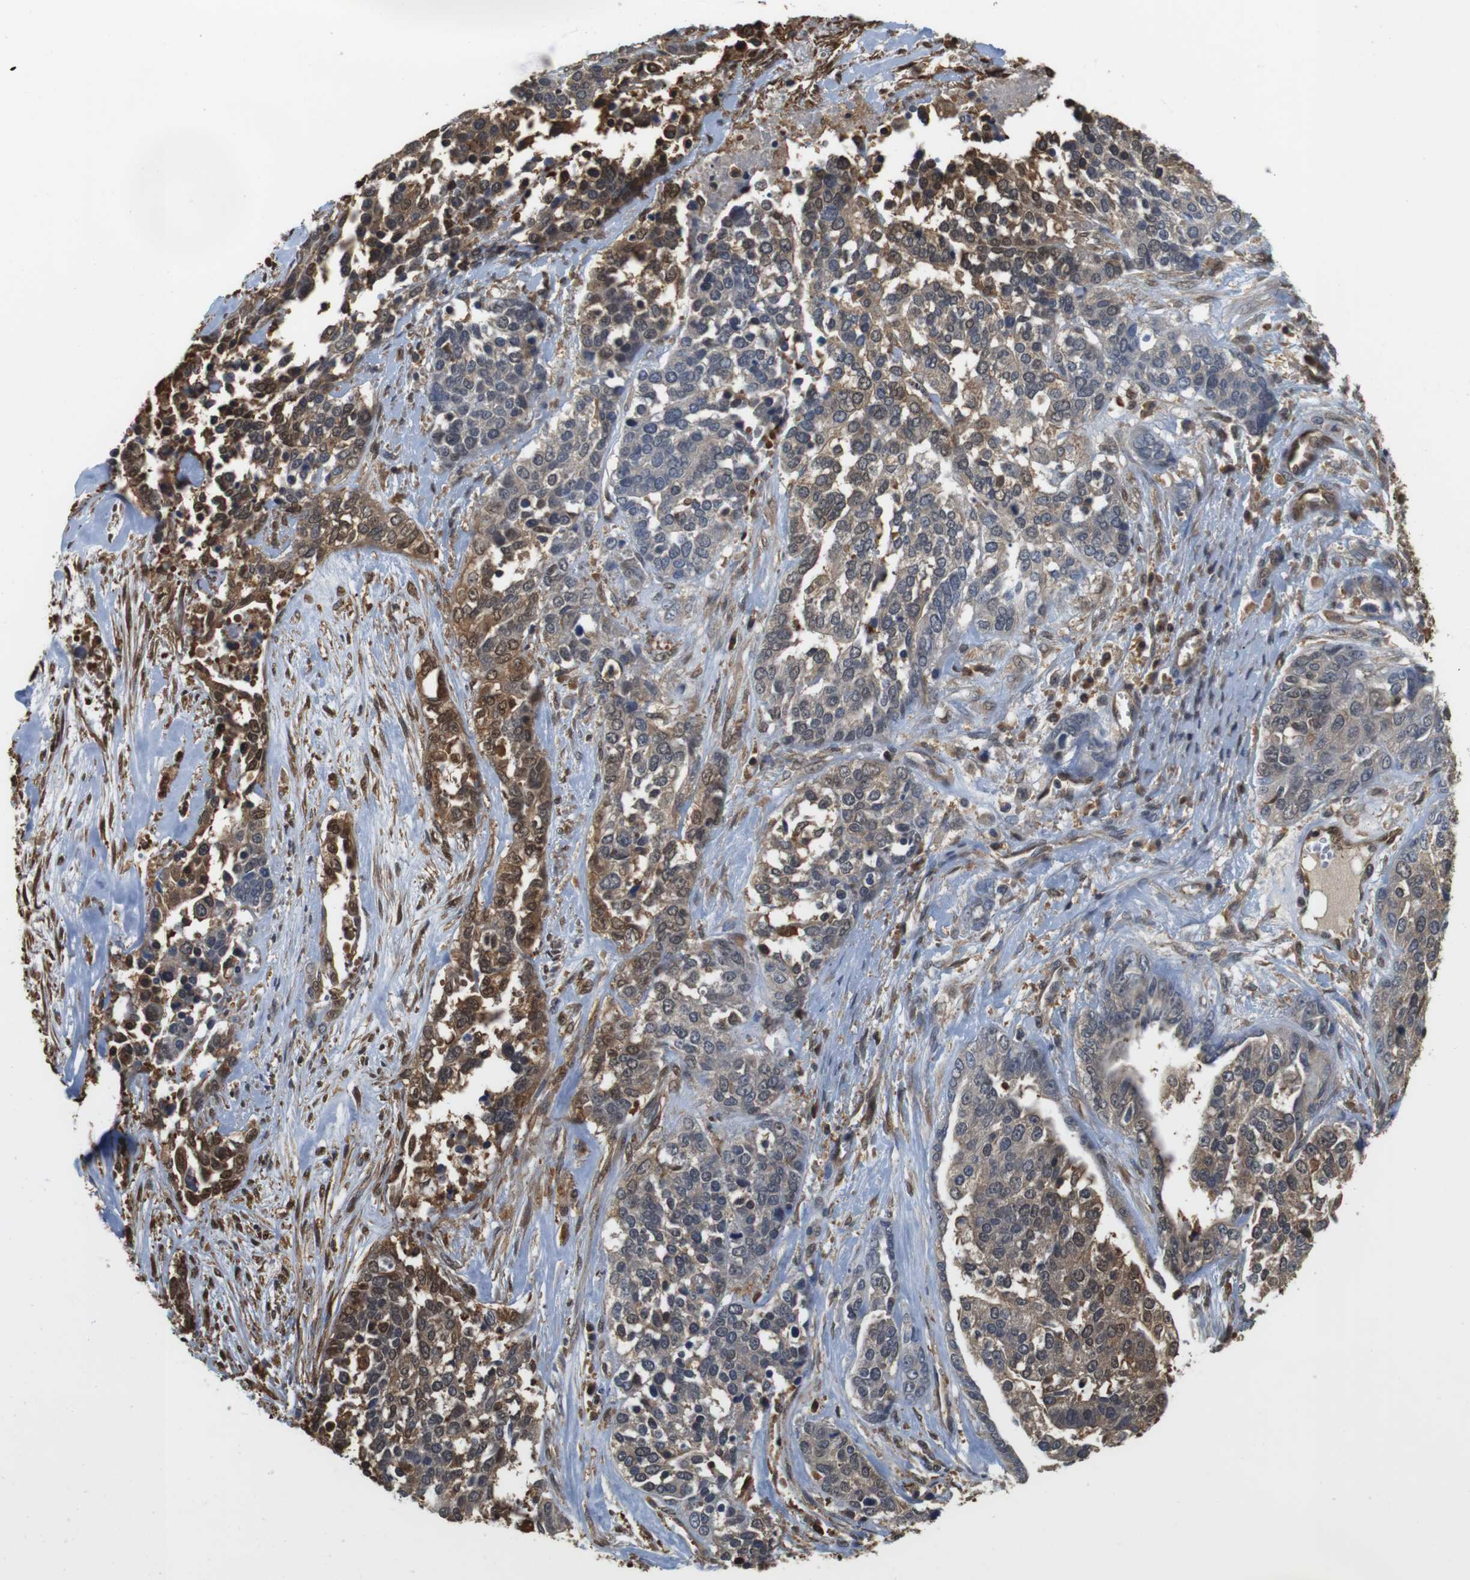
{"staining": {"intensity": "moderate", "quantity": "25%-75%", "location": "cytoplasmic/membranous,nuclear"}, "tissue": "ovarian cancer", "cell_type": "Tumor cells", "image_type": "cancer", "snomed": [{"axis": "morphology", "description": "Cystadenocarcinoma, serous, NOS"}, {"axis": "topography", "description": "Ovary"}], "caption": "The histopathology image reveals immunohistochemical staining of serous cystadenocarcinoma (ovarian). There is moderate cytoplasmic/membranous and nuclear expression is appreciated in about 25%-75% of tumor cells.", "gene": "LDHA", "patient": {"sex": "female", "age": 44}}